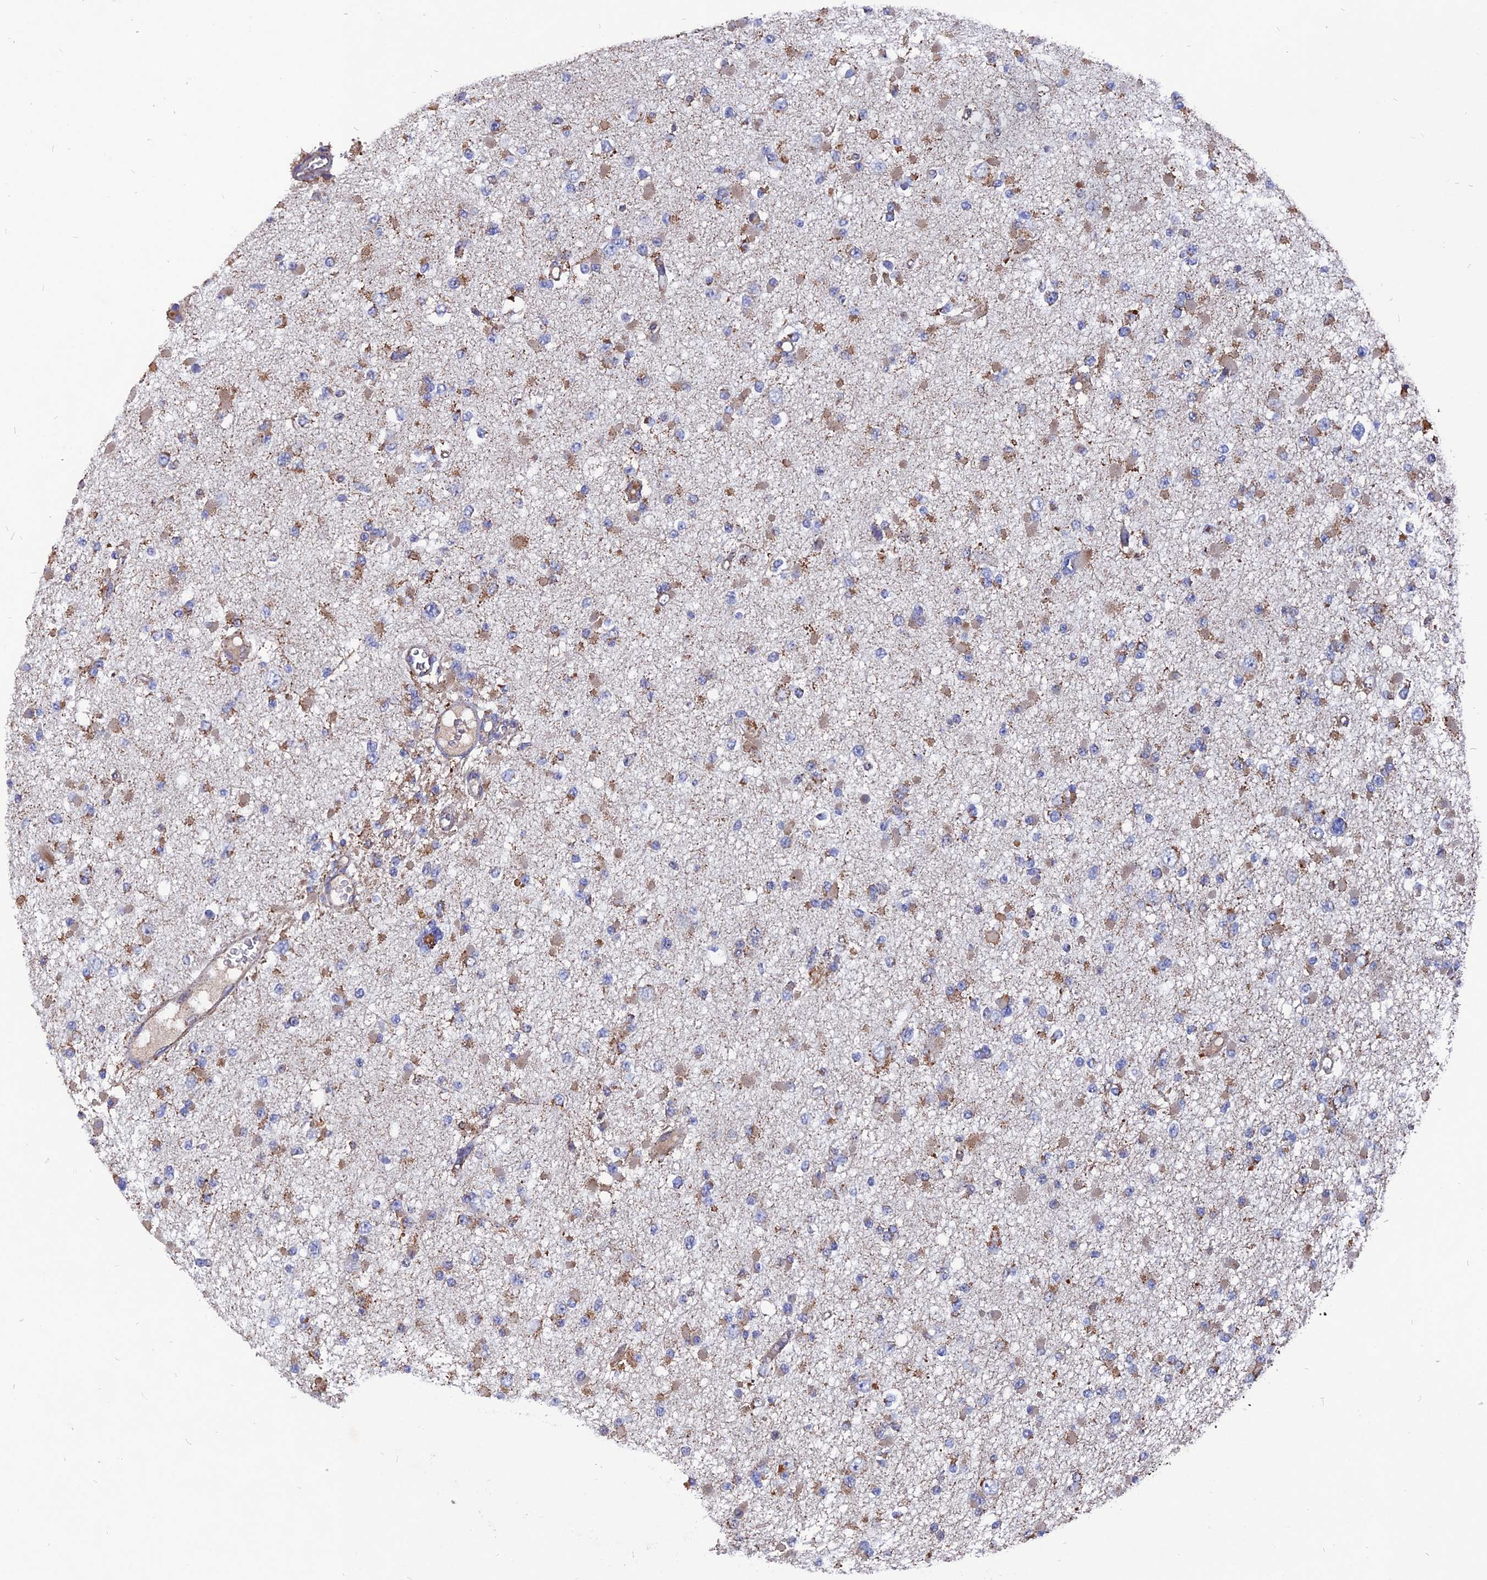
{"staining": {"intensity": "weak", "quantity": "25%-75%", "location": "cytoplasmic/membranous"}, "tissue": "glioma", "cell_type": "Tumor cells", "image_type": "cancer", "snomed": [{"axis": "morphology", "description": "Glioma, malignant, Low grade"}, {"axis": "topography", "description": "Brain"}], "caption": "IHC photomicrograph of malignant glioma (low-grade) stained for a protein (brown), which reveals low levels of weak cytoplasmic/membranous staining in approximately 25%-75% of tumor cells.", "gene": "TGFA", "patient": {"sex": "female", "age": 22}}